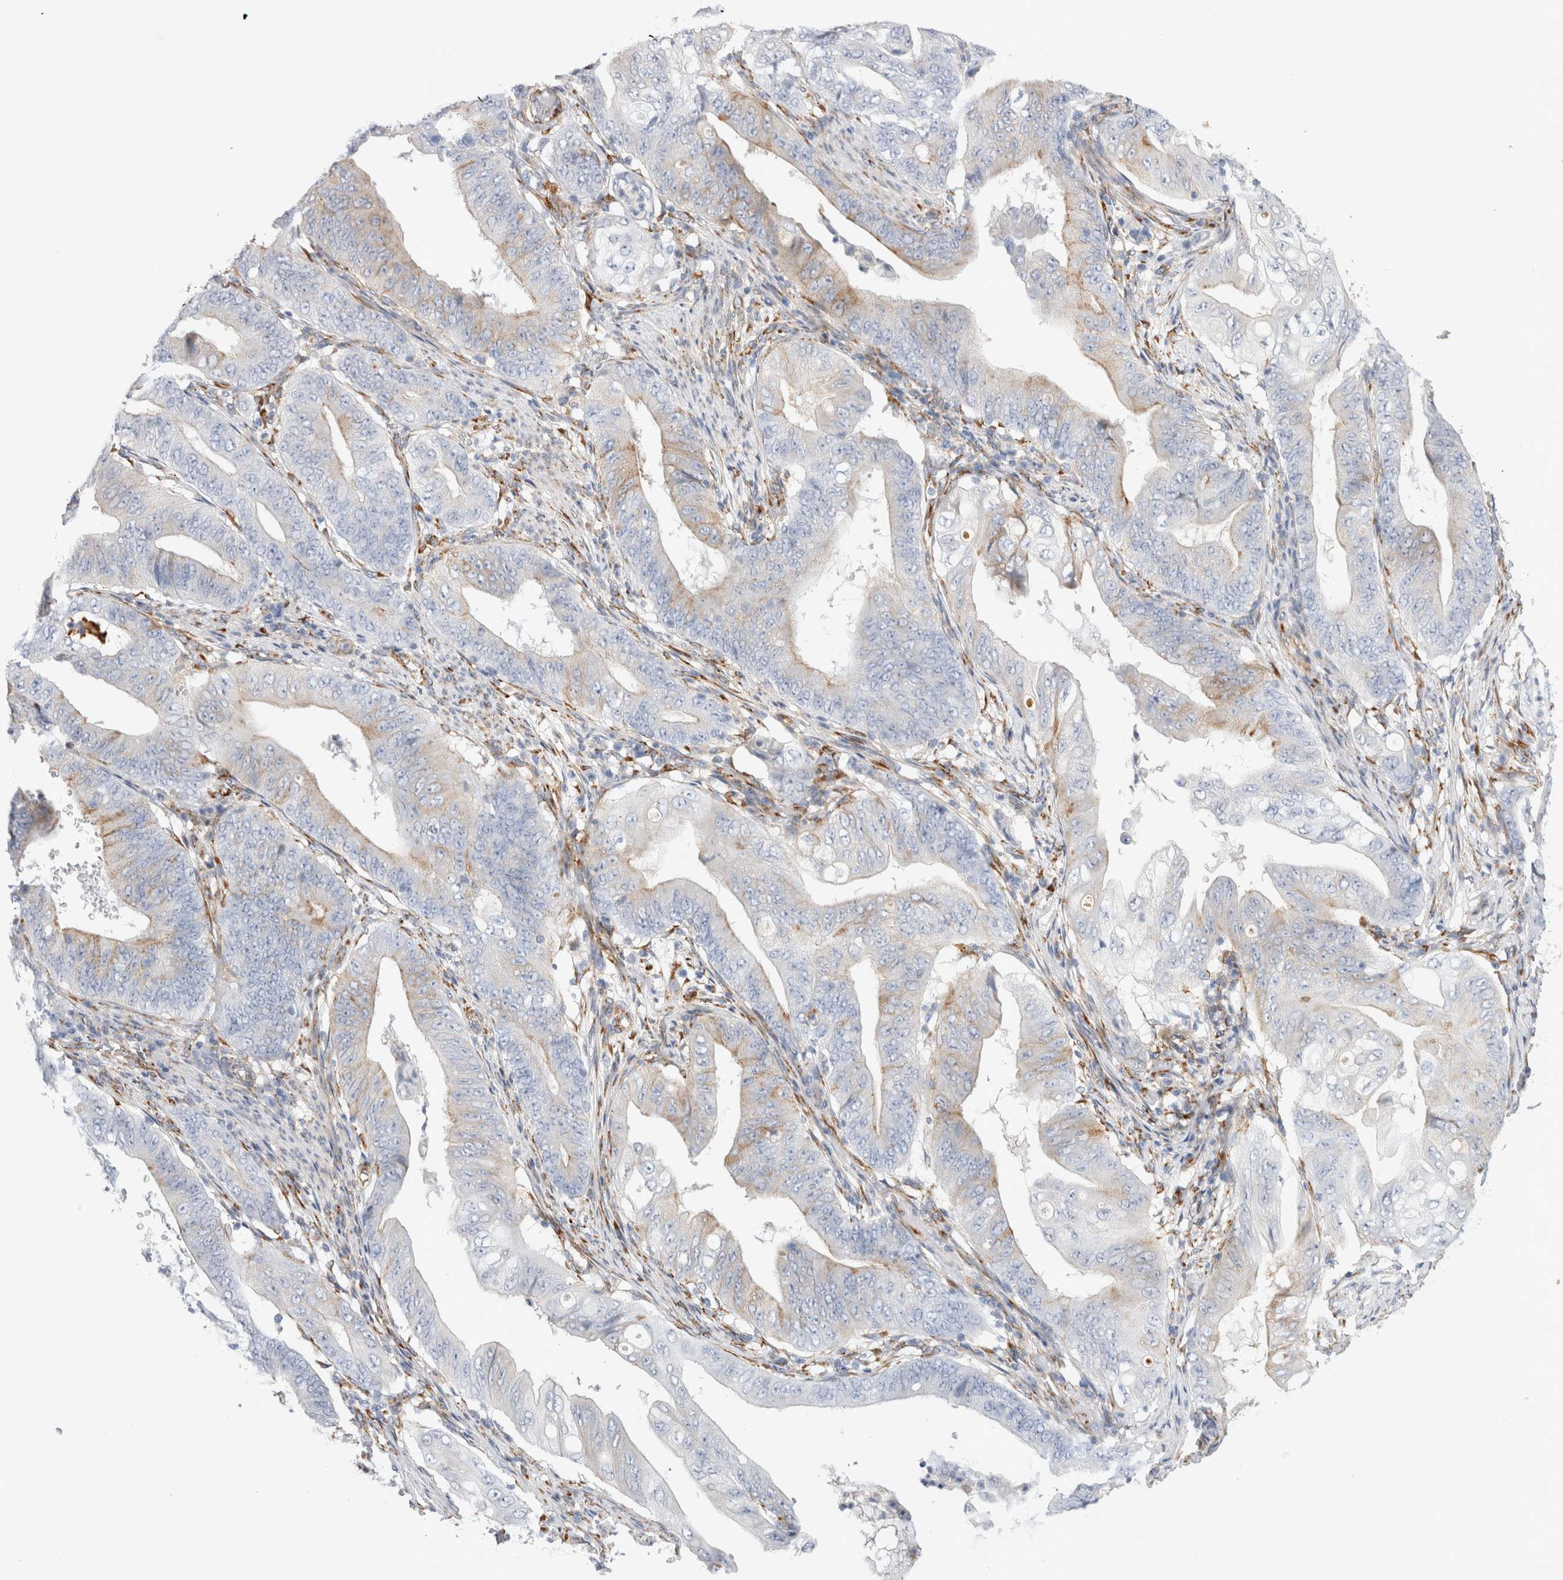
{"staining": {"intensity": "weak", "quantity": "<25%", "location": "cytoplasmic/membranous"}, "tissue": "stomach cancer", "cell_type": "Tumor cells", "image_type": "cancer", "snomed": [{"axis": "morphology", "description": "Adenocarcinoma, NOS"}, {"axis": "topography", "description": "Stomach"}], "caption": "IHC of adenocarcinoma (stomach) reveals no expression in tumor cells.", "gene": "CNPY4", "patient": {"sex": "female", "age": 73}}